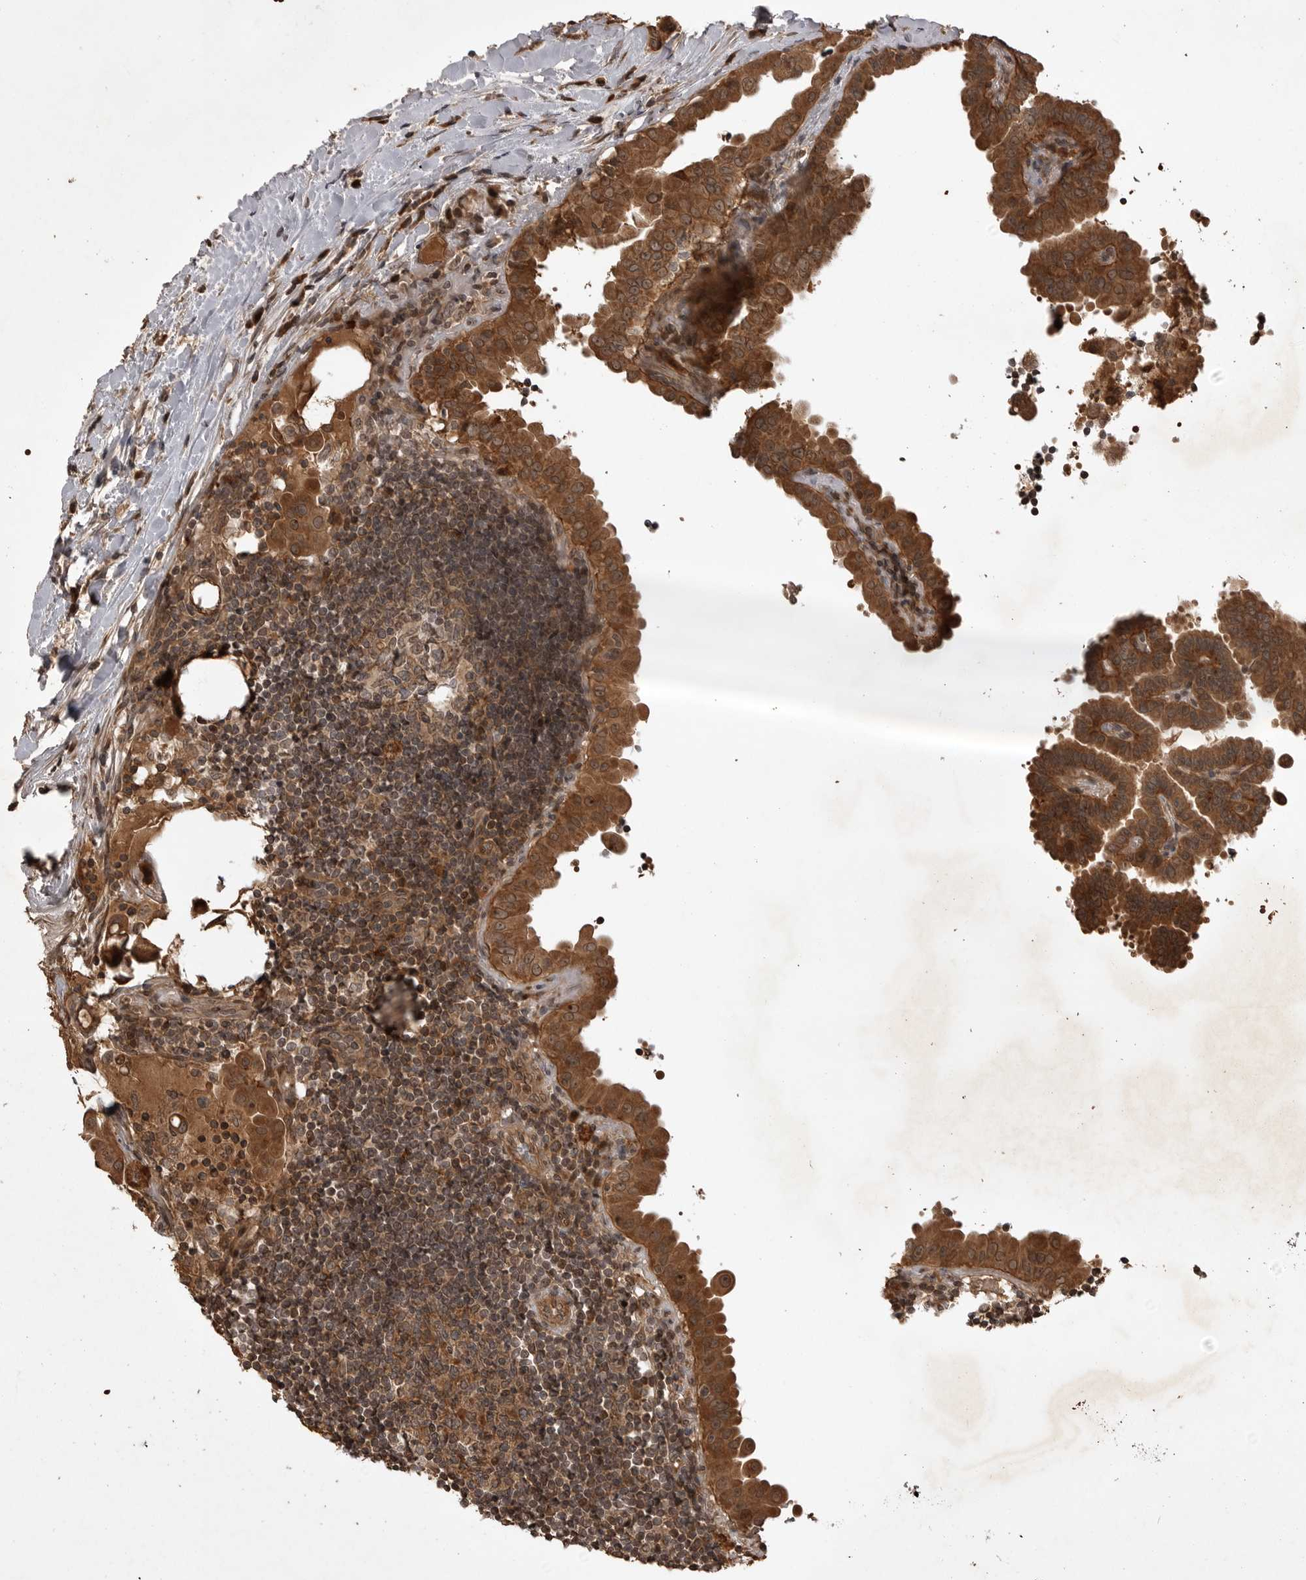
{"staining": {"intensity": "strong", "quantity": ">75%", "location": "cytoplasmic/membranous,nuclear"}, "tissue": "thyroid cancer", "cell_type": "Tumor cells", "image_type": "cancer", "snomed": [{"axis": "morphology", "description": "Papillary adenocarcinoma, NOS"}, {"axis": "topography", "description": "Thyroid gland"}], "caption": "Thyroid cancer (papillary adenocarcinoma) stained with a brown dye shows strong cytoplasmic/membranous and nuclear positive expression in approximately >75% of tumor cells.", "gene": "AKAP7", "patient": {"sex": "male", "age": 33}}